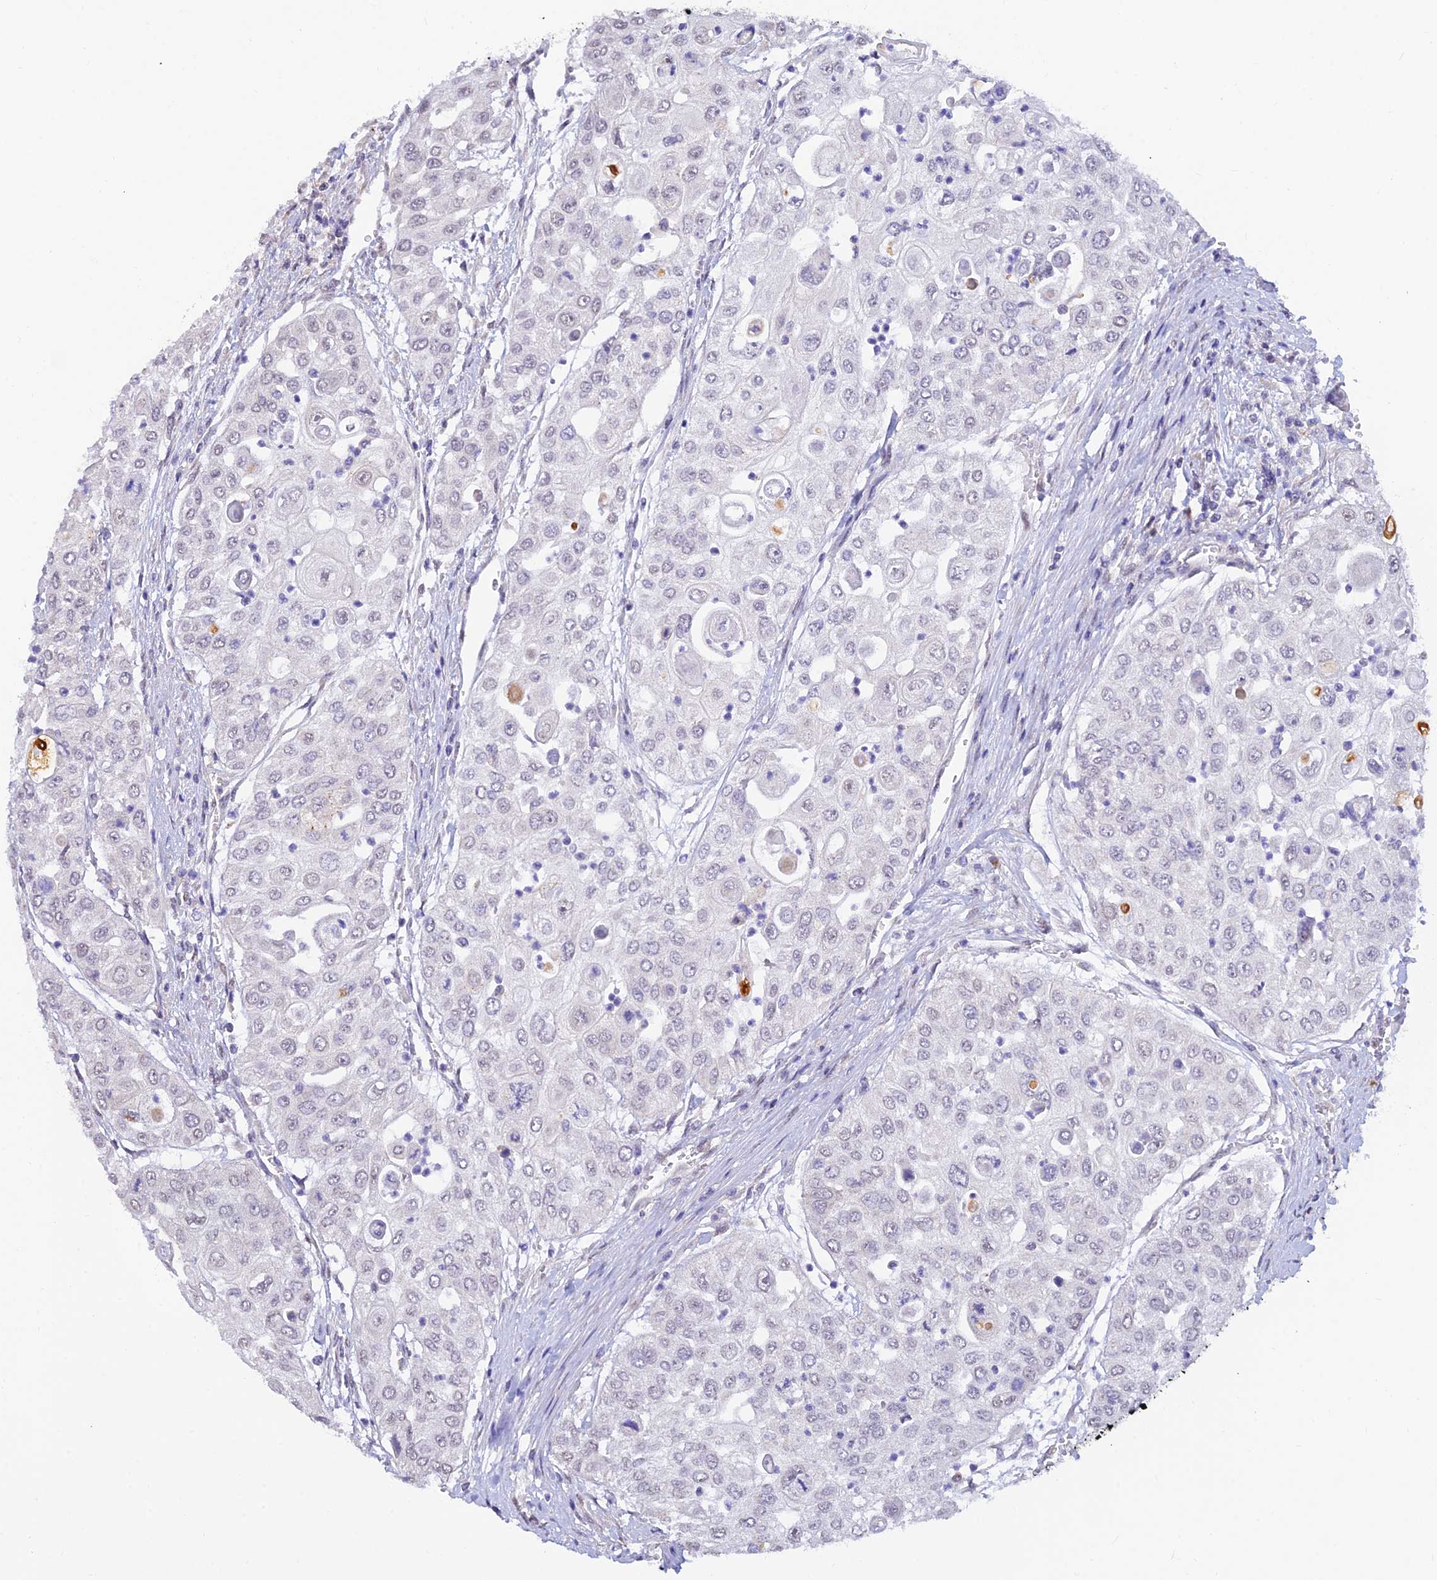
{"staining": {"intensity": "negative", "quantity": "none", "location": "none"}, "tissue": "urothelial cancer", "cell_type": "Tumor cells", "image_type": "cancer", "snomed": [{"axis": "morphology", "description": "Urothelial carcinoma, High grade"}, {"axis": "topography", "description": "Urinary bladder"}], "caption": "Protein analysis of high-grade urothelial carcinoma shows no significant staining in tumor cells.", "gene": "INKA1", "patient": {"sex": "female", "age": 79}}